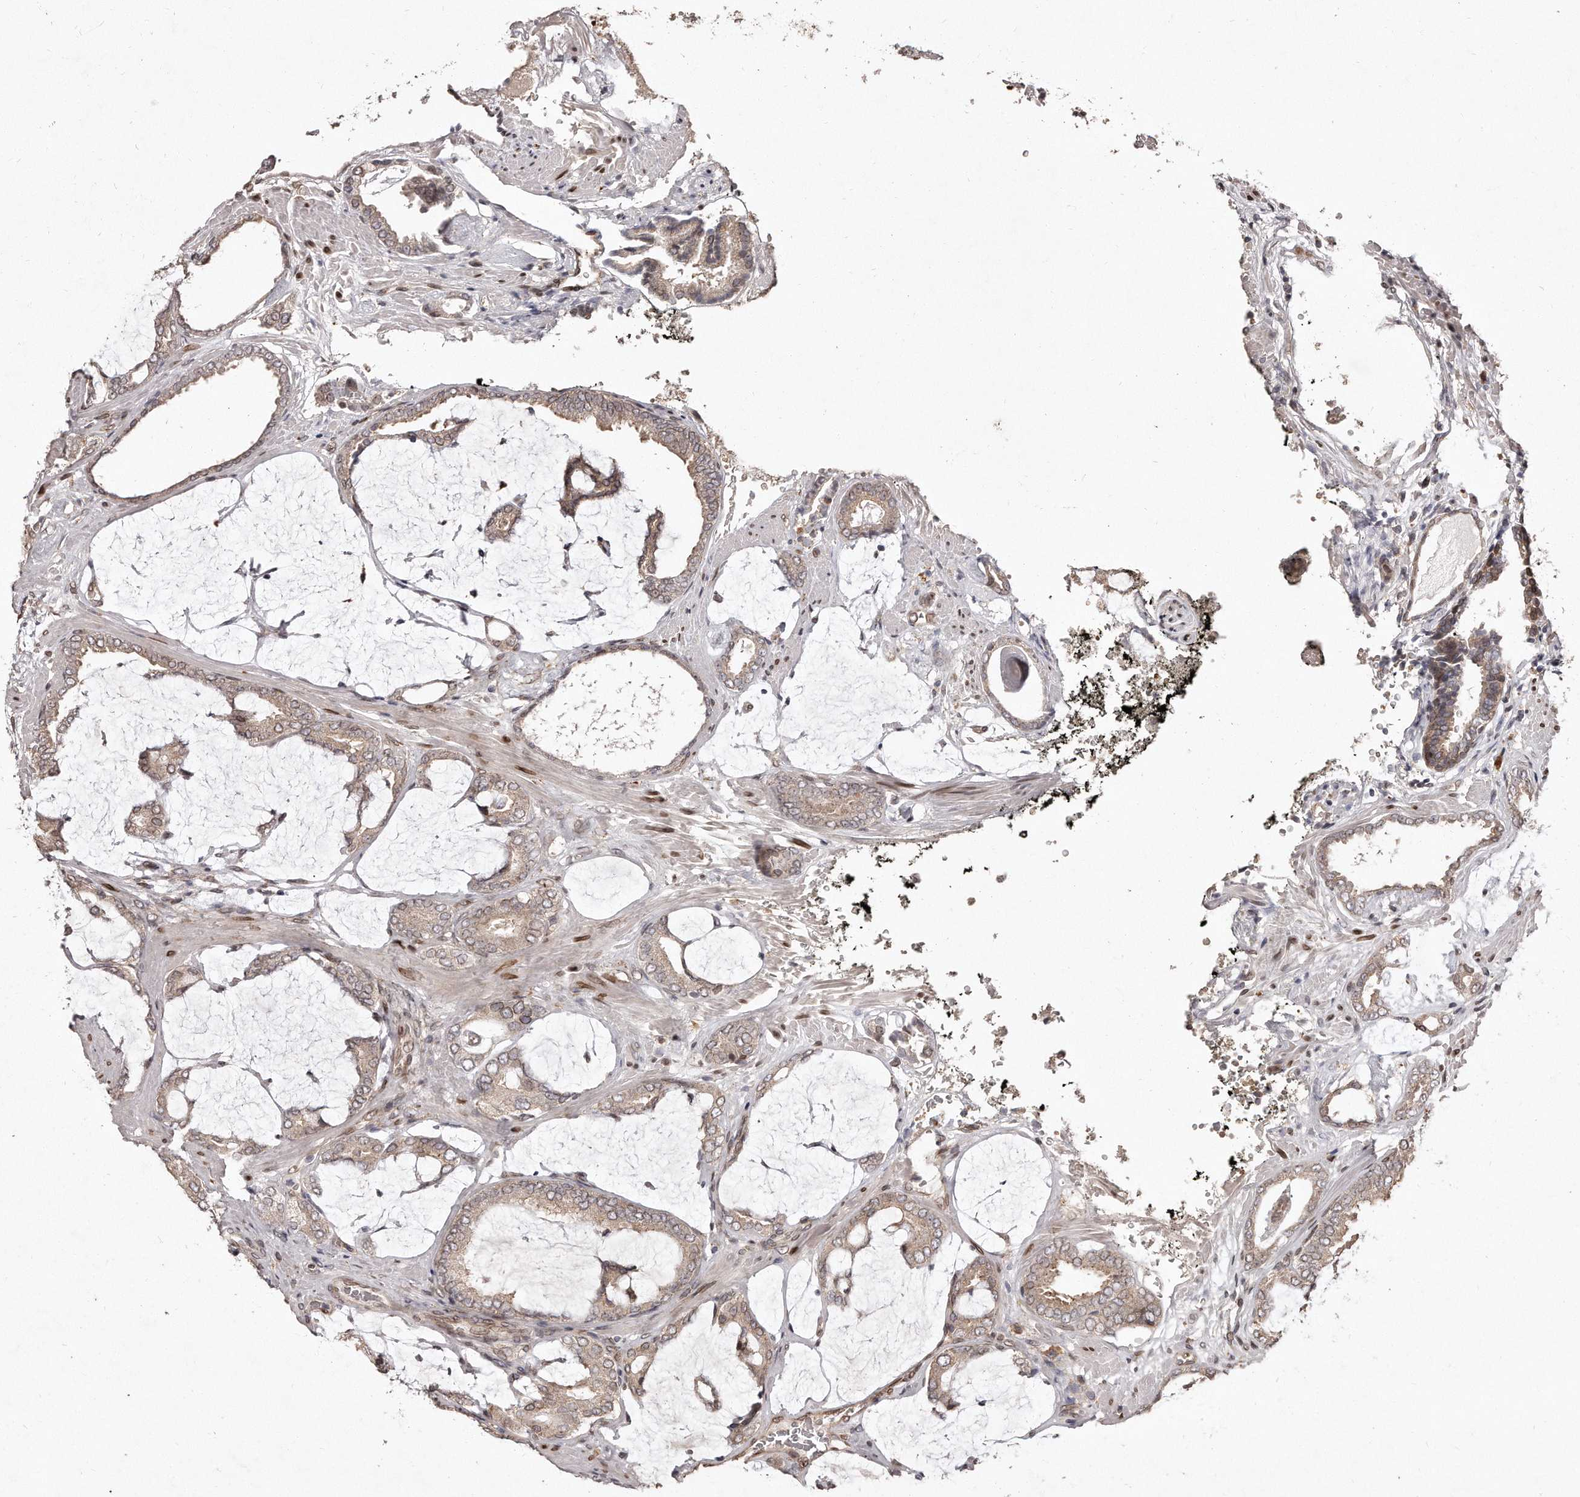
{"staining": {"intensity": "weak", "quantity": ">75%", "location": "cytoplasmic/membranous"}, "tissue": "prostate cancer", "cell_type": "Tumor cells", "image_type": "cancer", "snomed": [{"axis": "morphology", "description": "Adenocarcinoma, Low grade"}, {"axis": "topography", "description": "Prostate"}], "caption": "Immunohistochemical staining of prostate adenocarcinoma (low-grade) displays low levels of weak cytoplasmic/membranous protein positivity in about >75% of tumor cells. (Stains: DAB (3,3'-diaminobenzidine) in brown, nuclei in blue, Microscopy: brightfield microscopy at high magnification).", "gene": "HASPIN", "patient": {"sex": "male", "age": 71}}